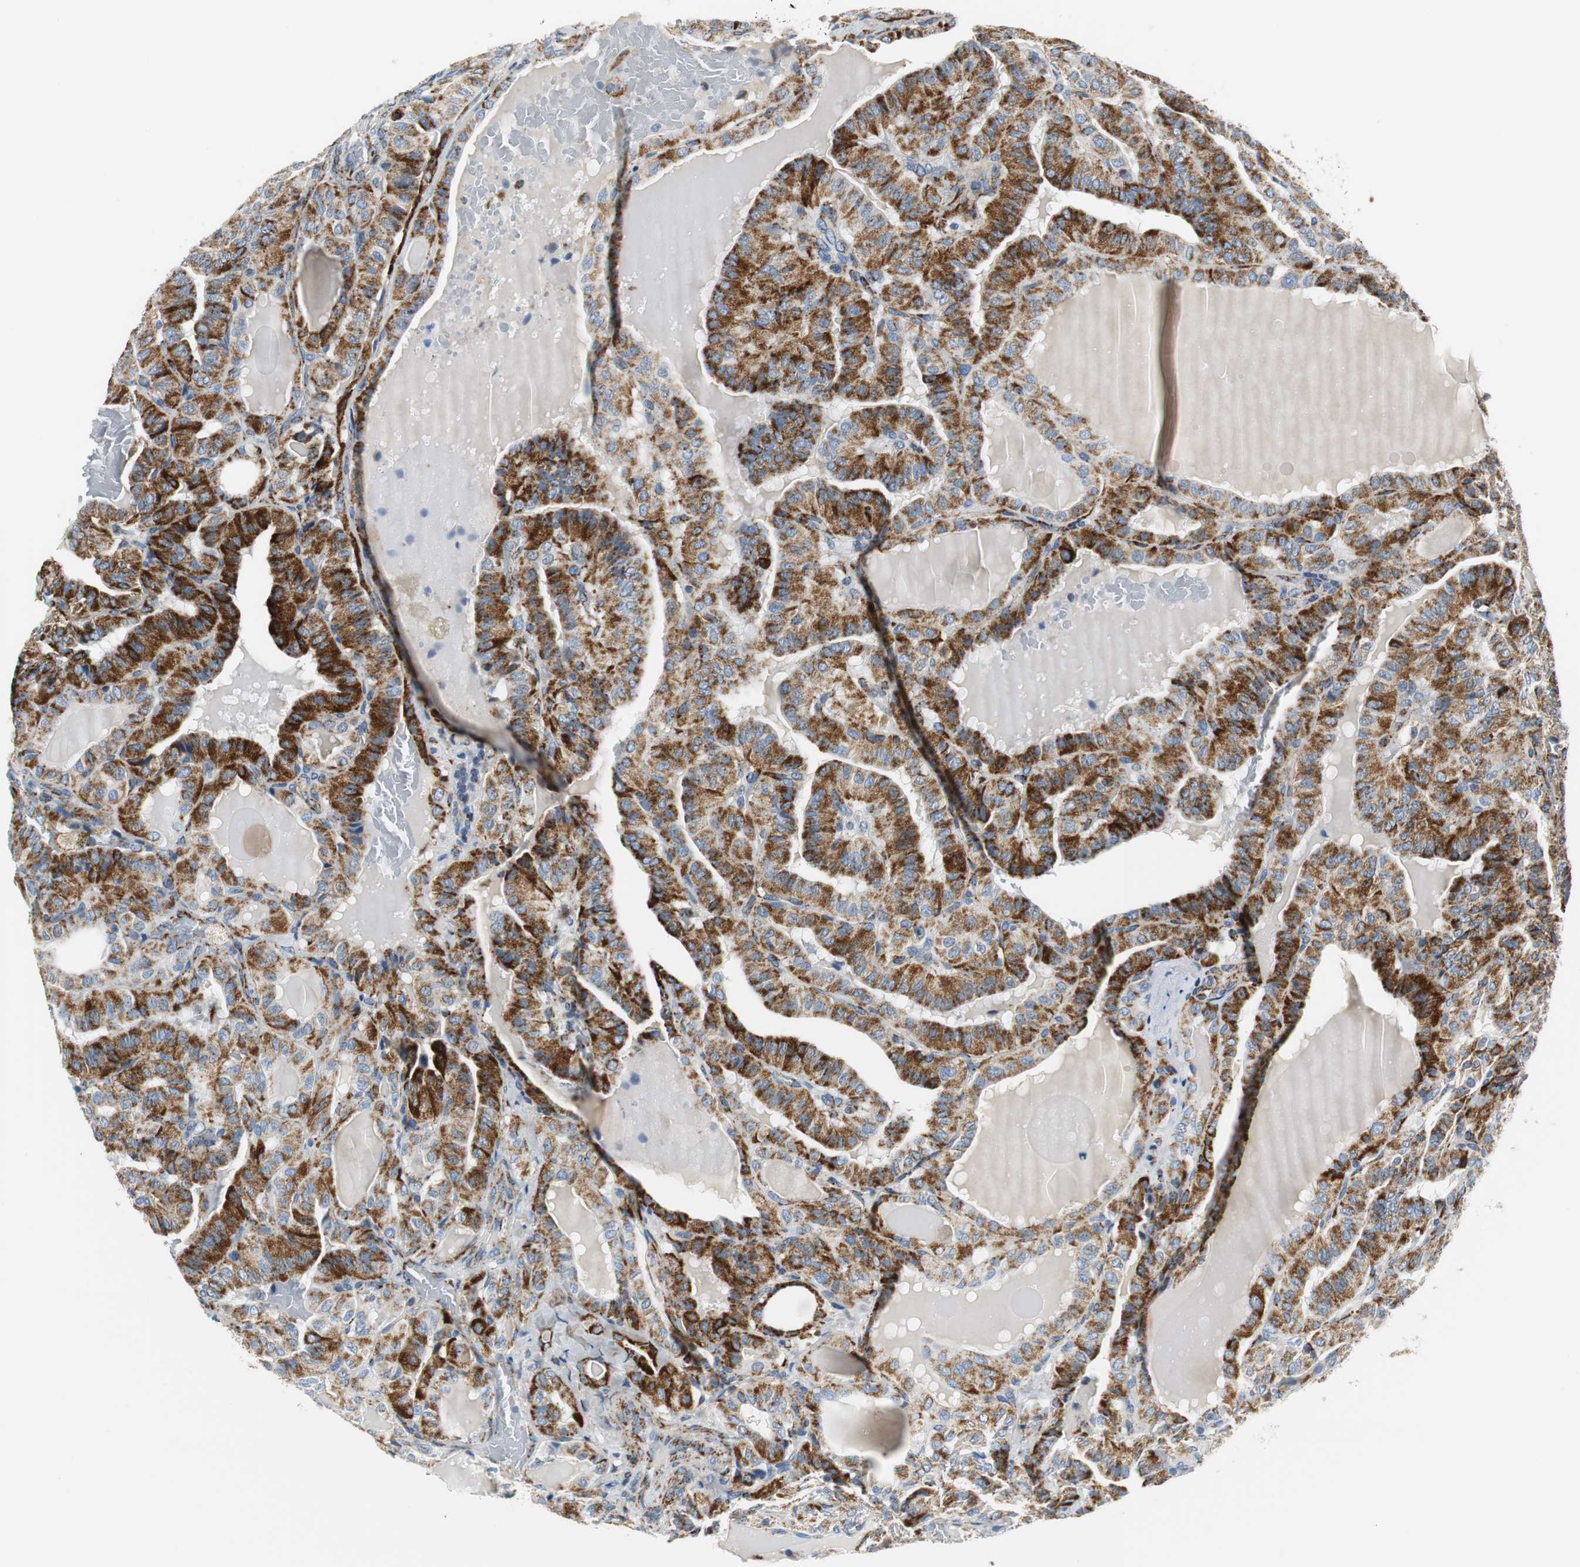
{"staining": {"intensity": "strong", "quantity": ">75%", "location": "cytoplasmic/membranous"}, "tissue": "thyroid cancer", "cell_type": "Tumor cells", "image_type": "cancer", "snomed": [{"axis": "morphology", "description": "Papillary adenocarcinoma, NOS"}, {"axis": "topography", "description": "Thyroid gland"}], "caption": "Immunohistochemistry micrograph of human thyroid cancer (papillary adenocarcinoma) stained for a protein (brown), which shows high levels of strong cytoplasmic/membranous positivity in about >75% of tumor cells.", "gene": "C1QTNF7", "patient": {"sex": "male", "age": 77}}